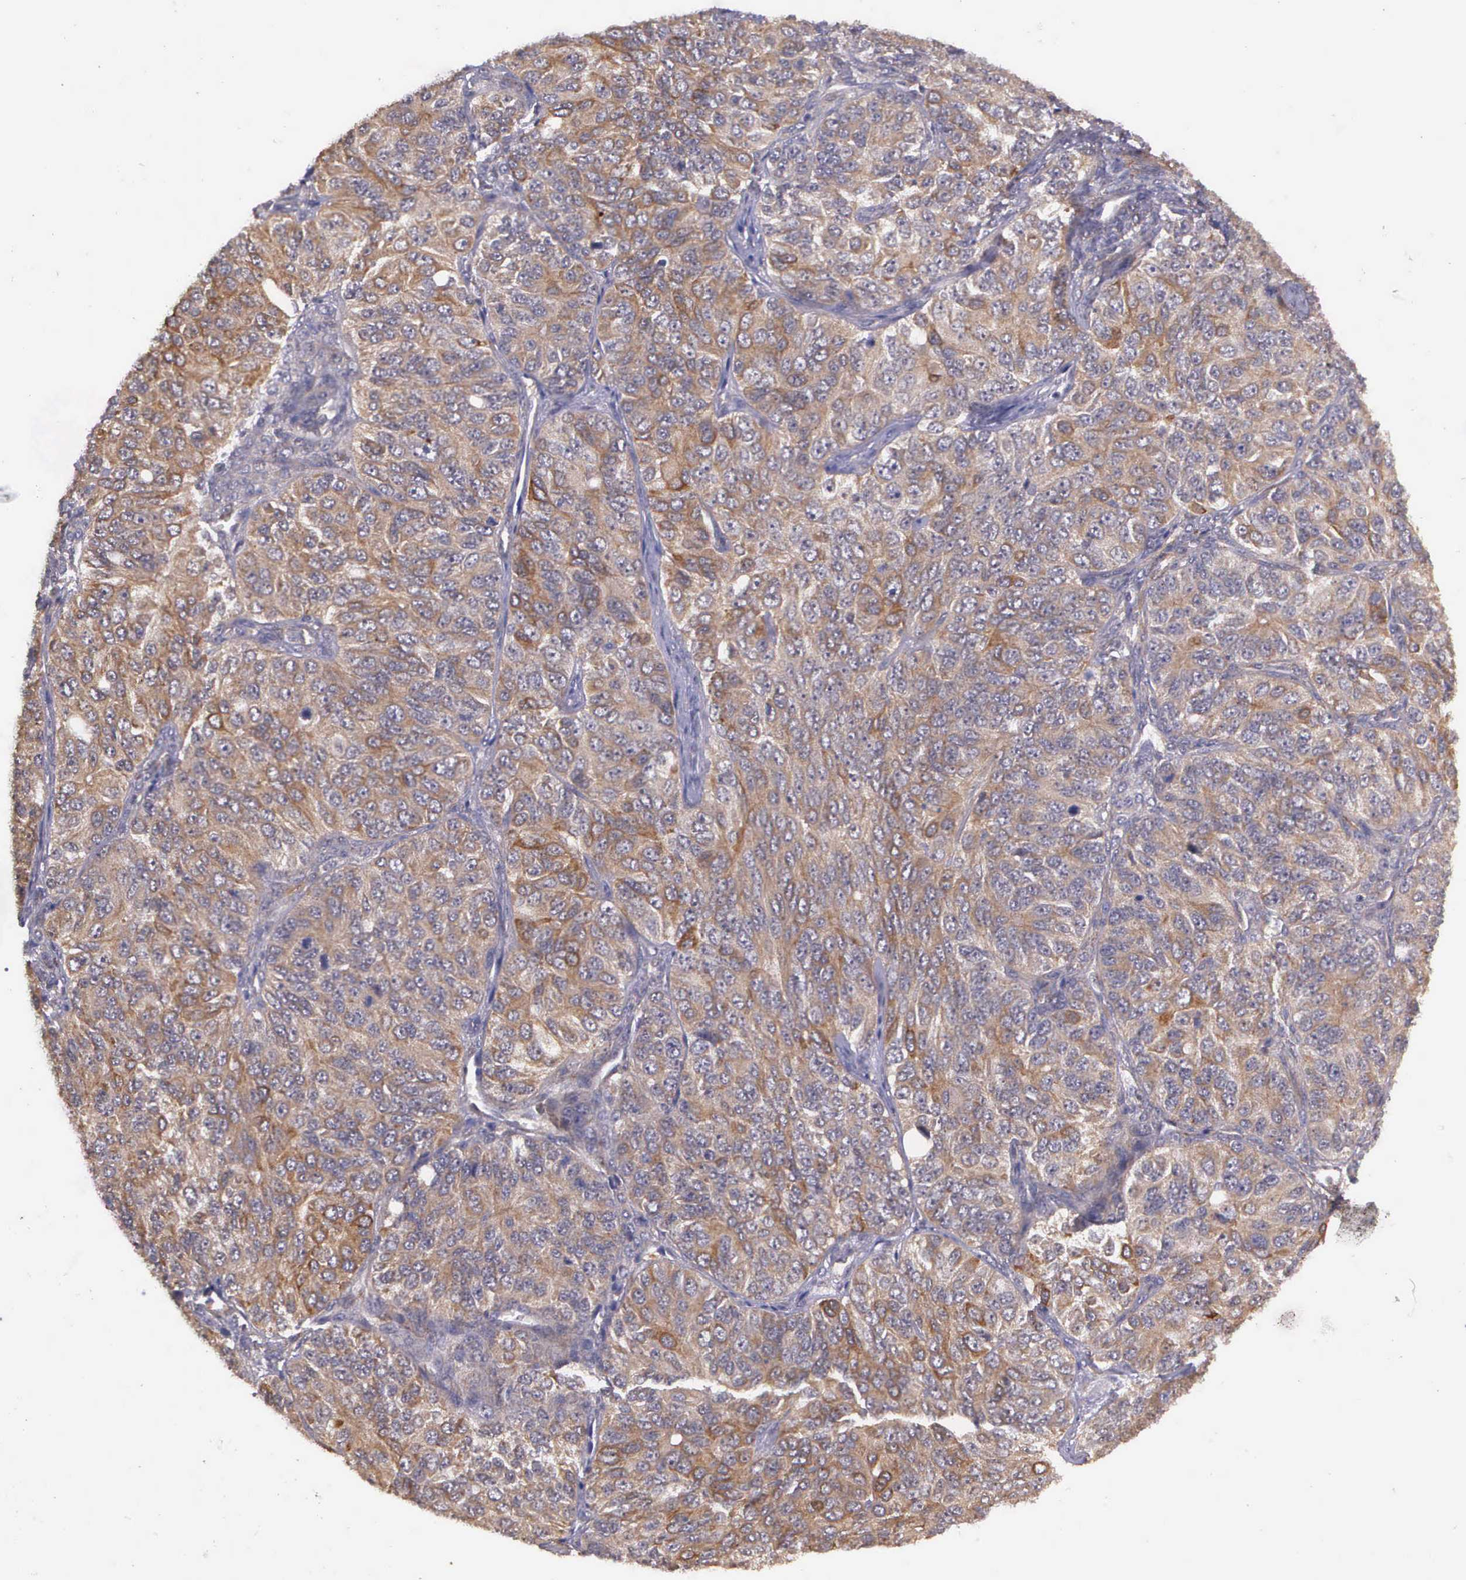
{"staining": {"intensity": "weak", "quantity": "25%-75%", "location": "cytoplasmic/membranous"}, "tissue": "ovarian cancer", "cell_type": "Tumor cells", "image_type": "cancer", "snomed": [{"axis": "morphology", "description": "Carcinoma, endometroid"}, {"axis": "topography", "description": "Ovary"}], "caption": "Tumor cells display low levels of weak cytoplasmic/membranous expression in approximately 25%-75% of cells in ovarian cancer.", "gene": "PRICKLE3", "patient": {"sex": "female", "age": 51}}